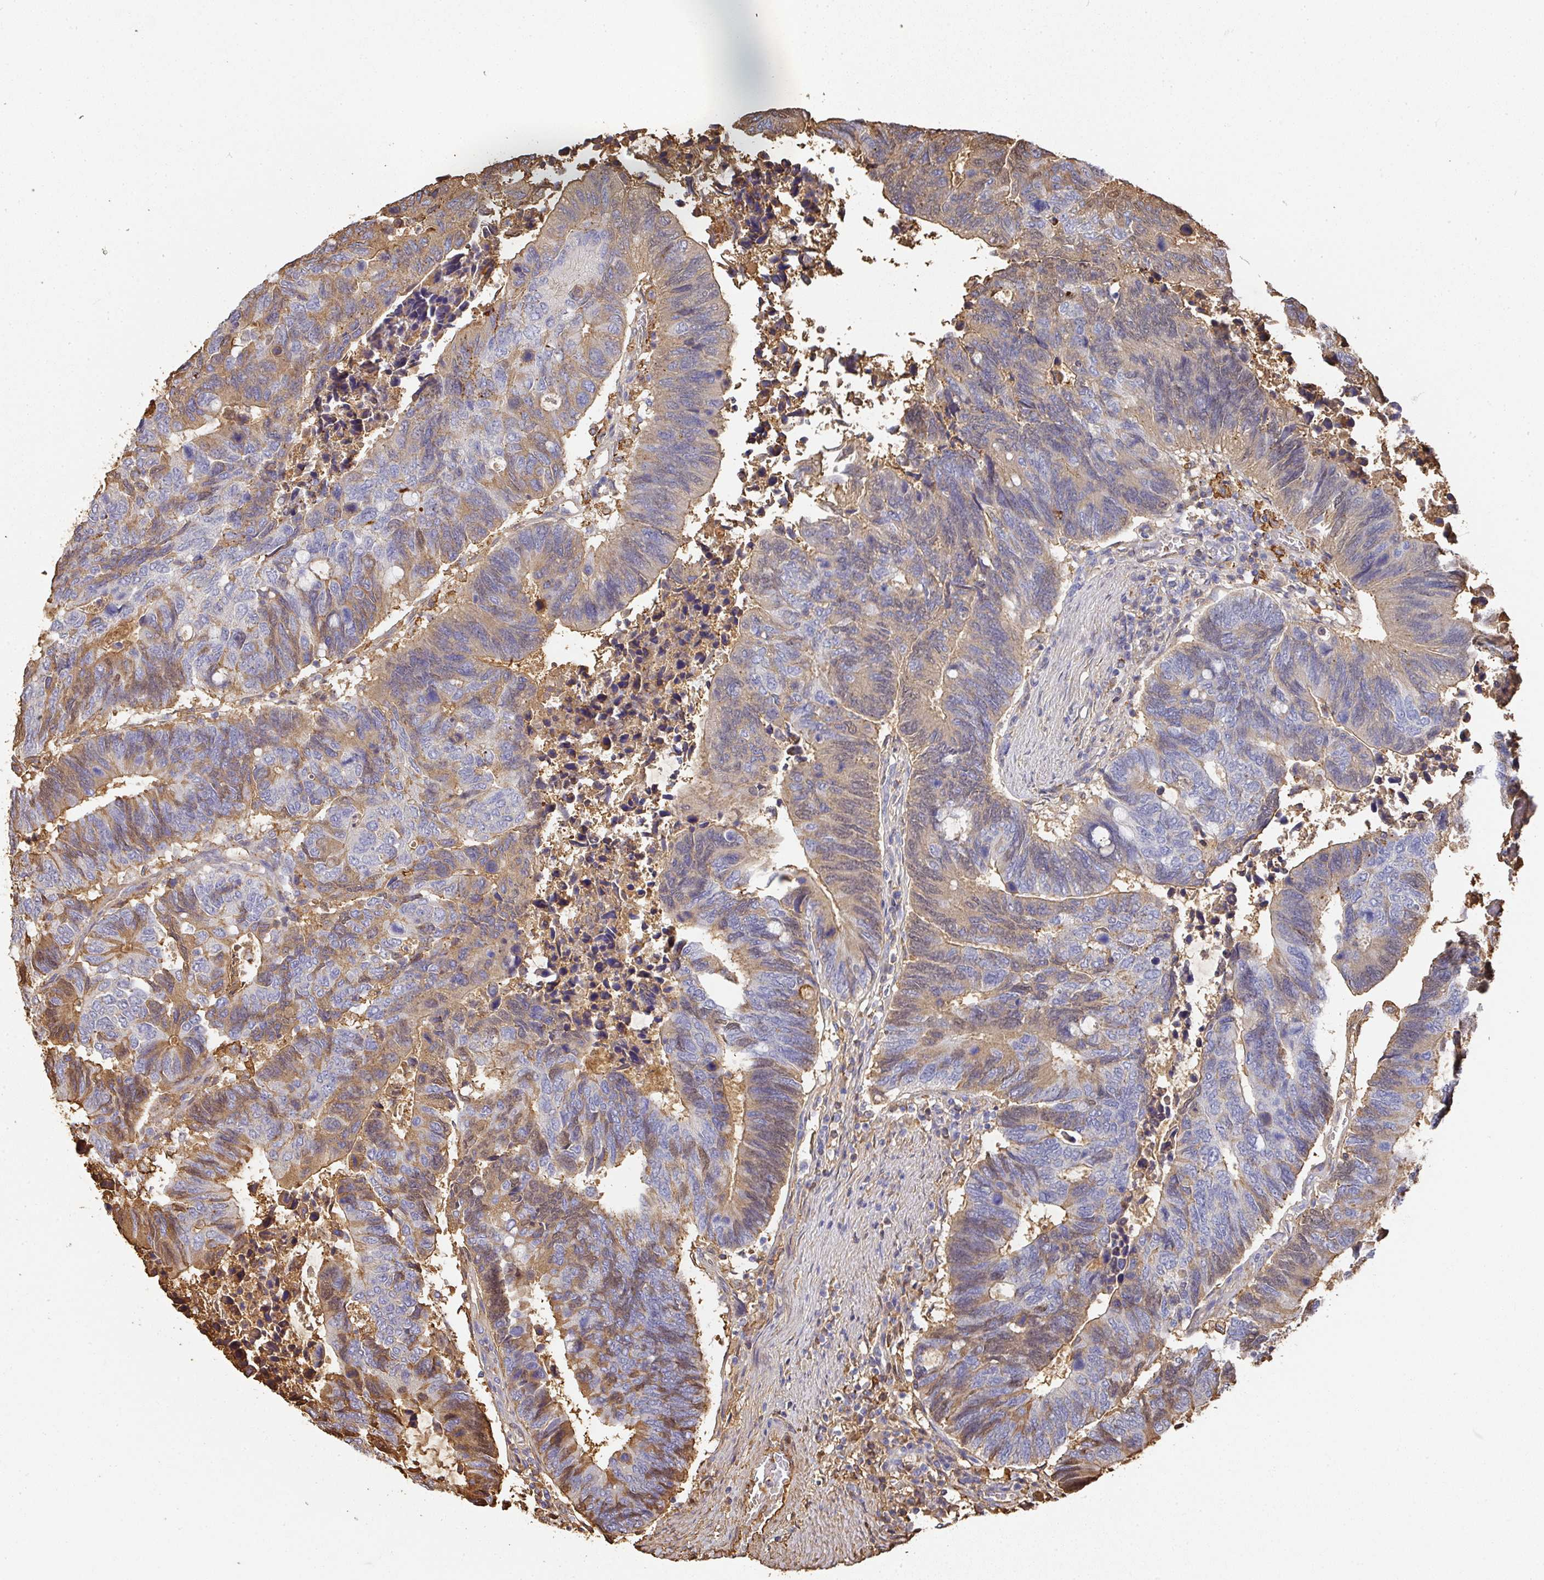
{"staining": {"intensity": "moderate", "quantity": "25%-75%", "location": "cytoplasmic/membranous"}, "tissue": "colorectal cancer", "cell_type": "Tumor cells", "image_type": "cancer", "snomed": [{"axis": "morphology", "description": "Adenocarcinoma, NOS"}, {"axis": "topography", "description": "Colon"}], "caption": "The immunohistochemical stain shows moderate cytoplasmic/membranous staining in tumor cells of adenocarcinoma (colorectal) tissue.", "gene": "ALB", "patient": {"sex": "male", "age": 87}}